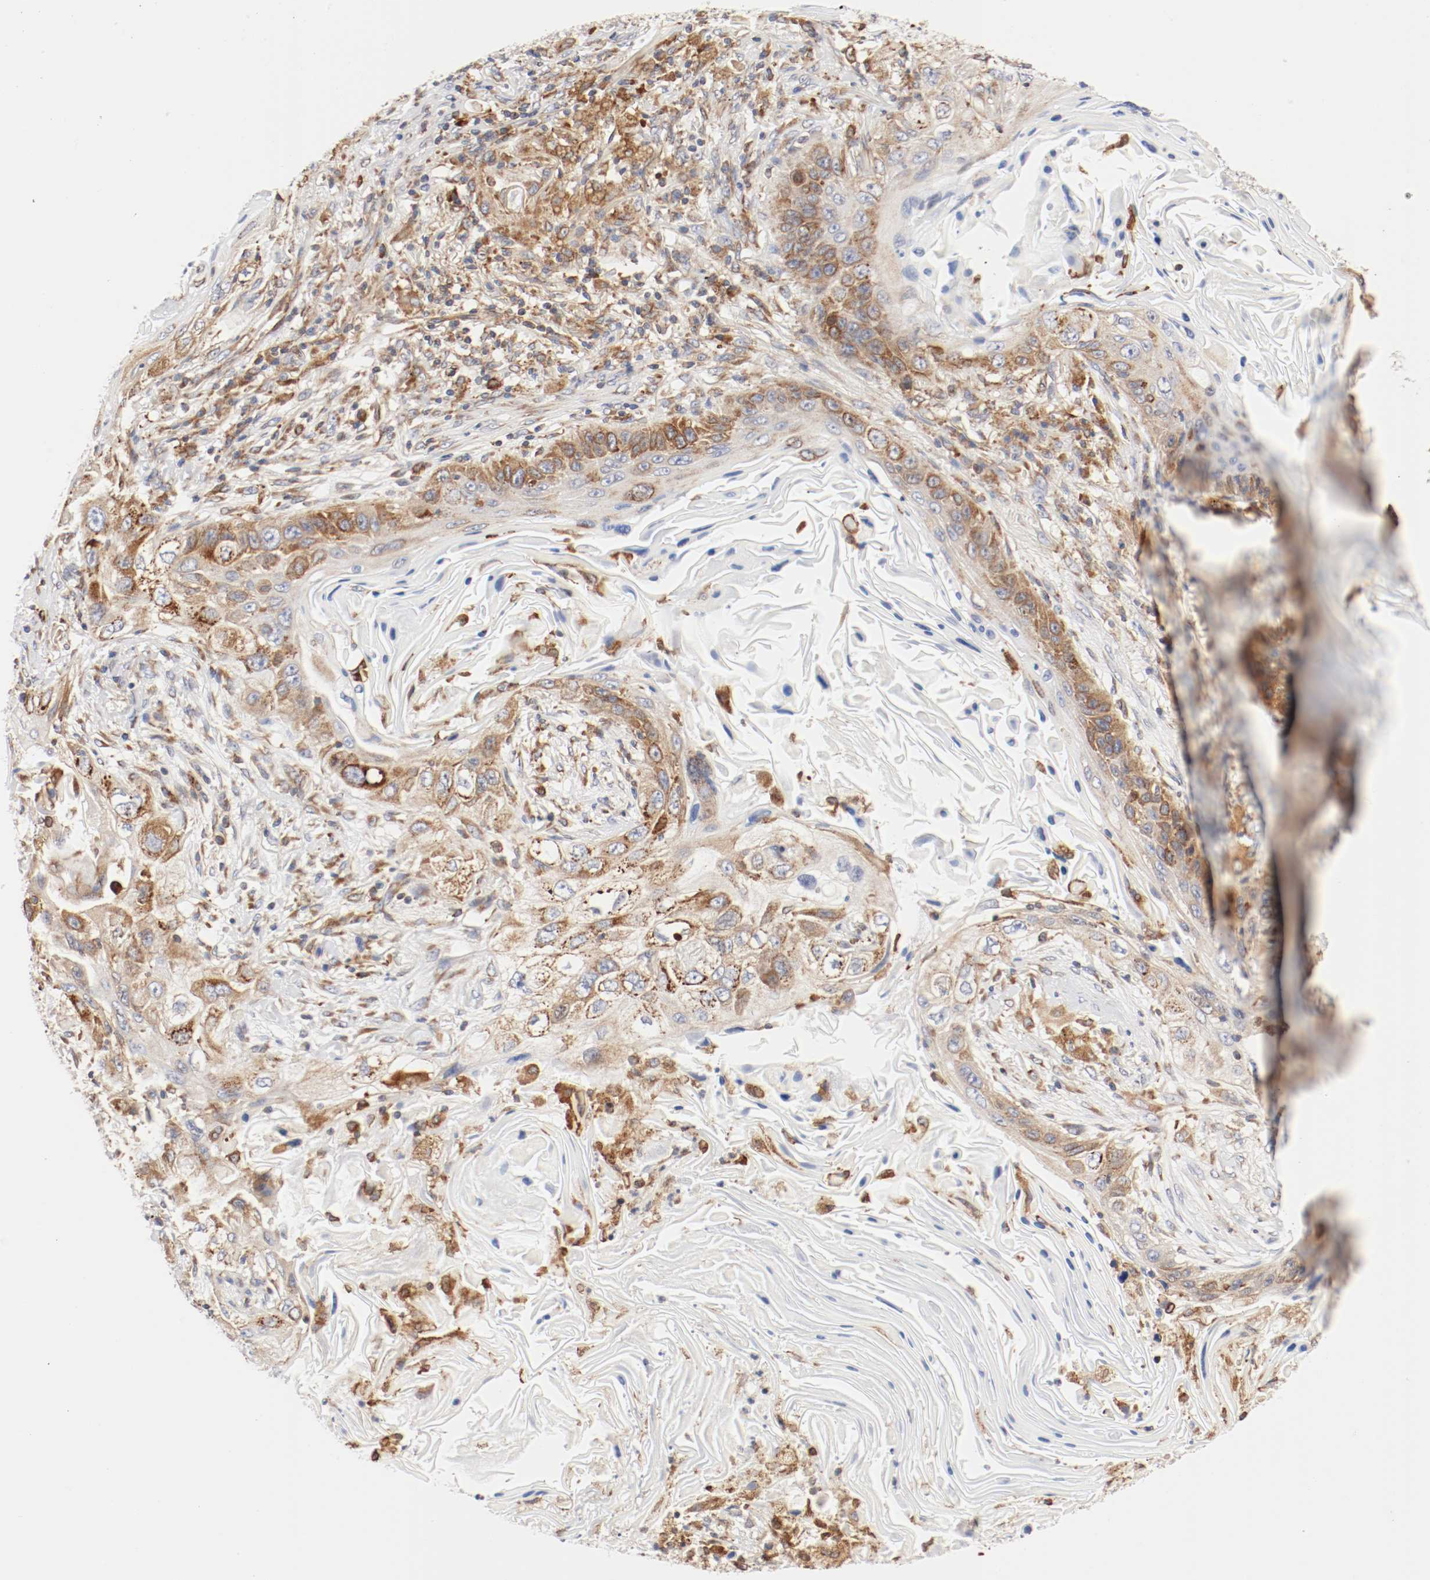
{"staining": {"intensity": "moderate", "quantity": ">75%", "location": "cytoplasmic/membranous"}, "tissue": "lung cancer", "cell_type": "Tumor cells", "image_type": "cancer", "snomed": [{"axis": "morphology", "description": "Squamous cell carcinoma, NOS"}, {"axis": "topography", "description": "Lung"}], "caption": "Lung cancer stained for a protein (brown) exhibits moderate cytoplasmic/membranous positive expression in about >75% of tumor cells.", "gene": "PDPK1", "patient": {"sex": "female", "age": 67}}